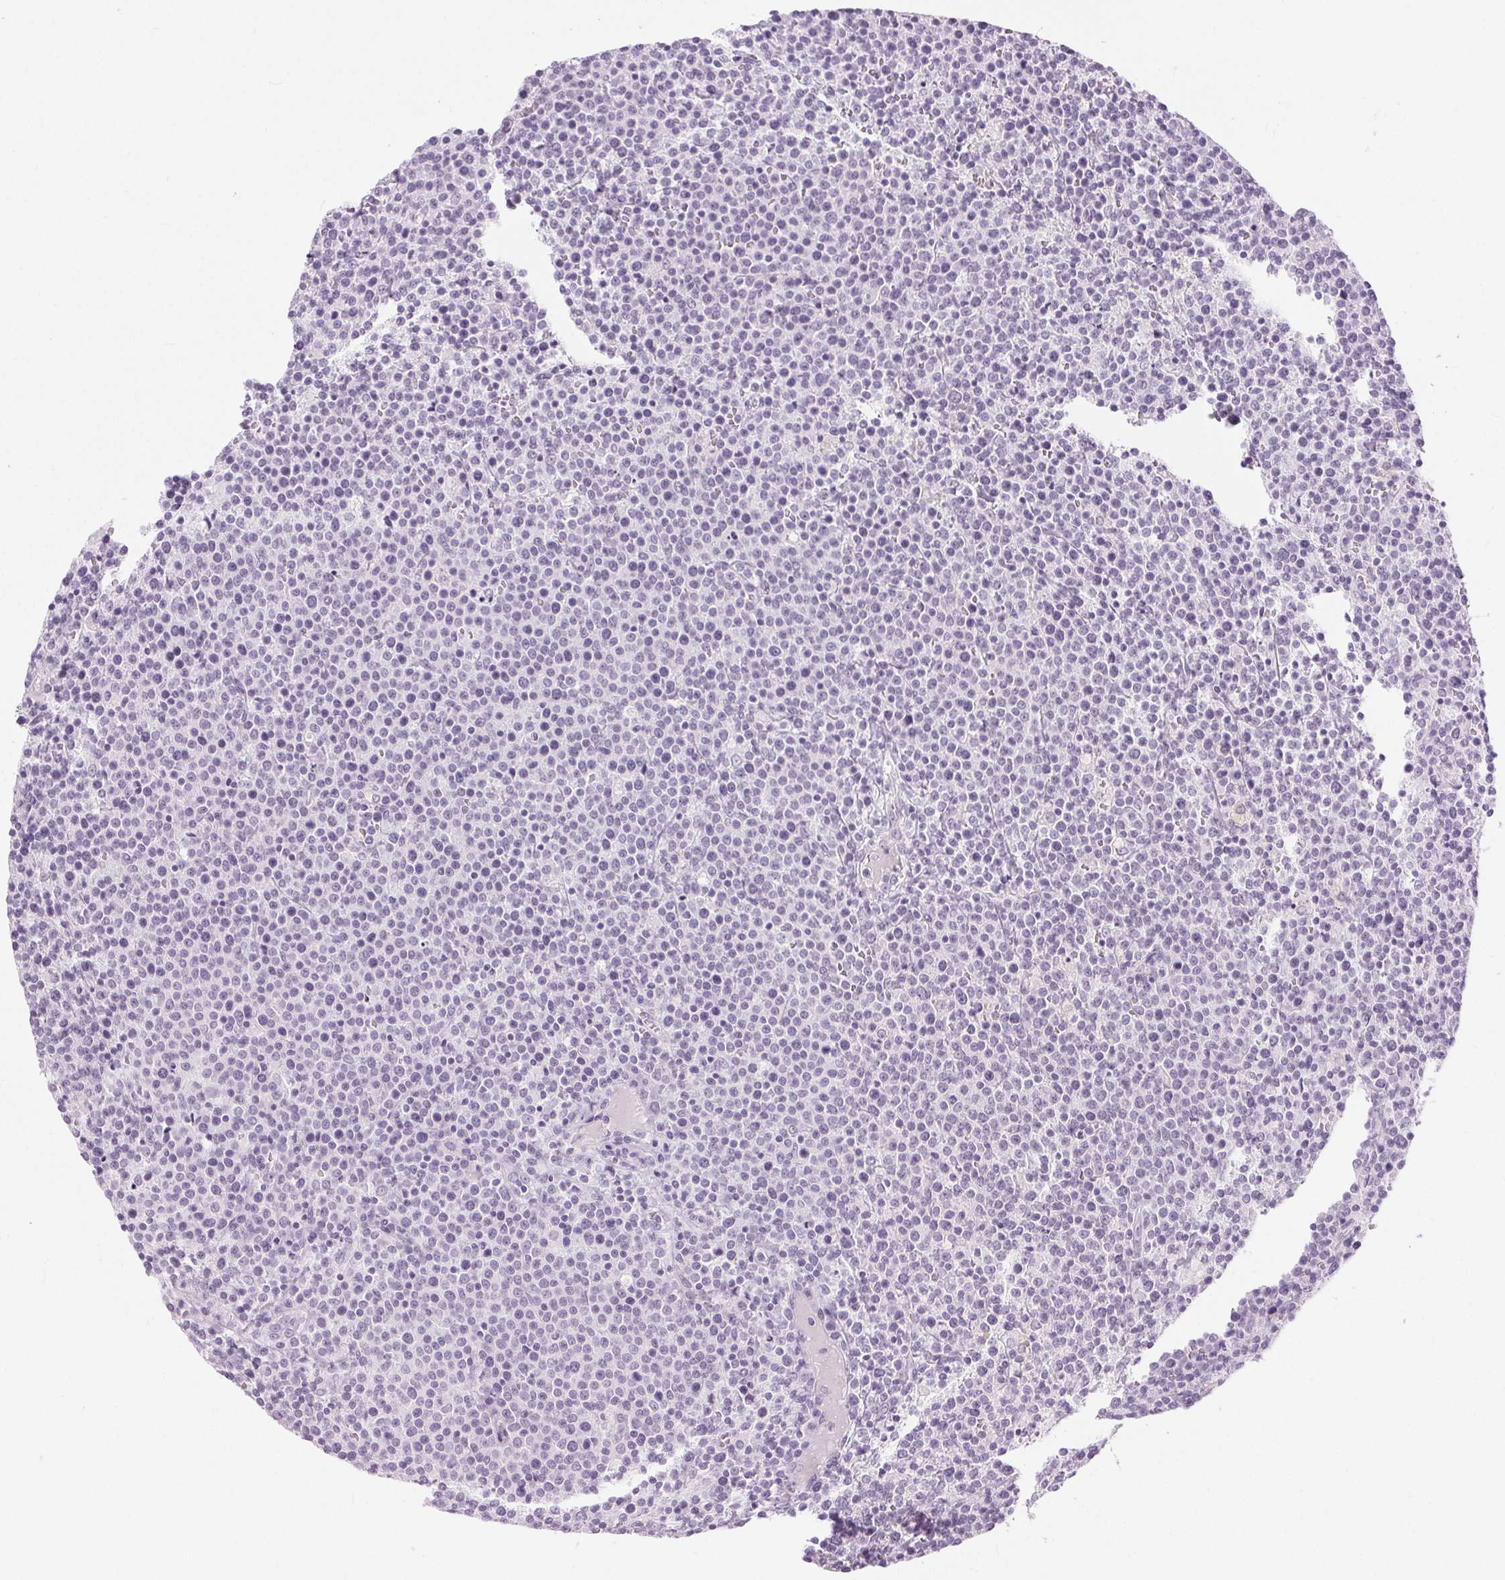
{"staining": {"intensity": "negative", "quantity": "none", "location": "none"}, "tissue": "lymphoma", "cell_type": "Tumor cells", "image_type": "cancer", "snomed": [{"axis": "morphology", "description": "Malignant lymphoma, non-Hodgkin's type, High grade"}, {"axis": "topography", "description": "Lymph node"}], "caption": "The immunohistochemistry (IHC) histopathology image has no significant expression in tumor cells of malignant lymphoma, non-Hodgkin's type (high-grade) tissue.", "gene": "BEND2", "patient": {"sex": "male", "age": 61}}